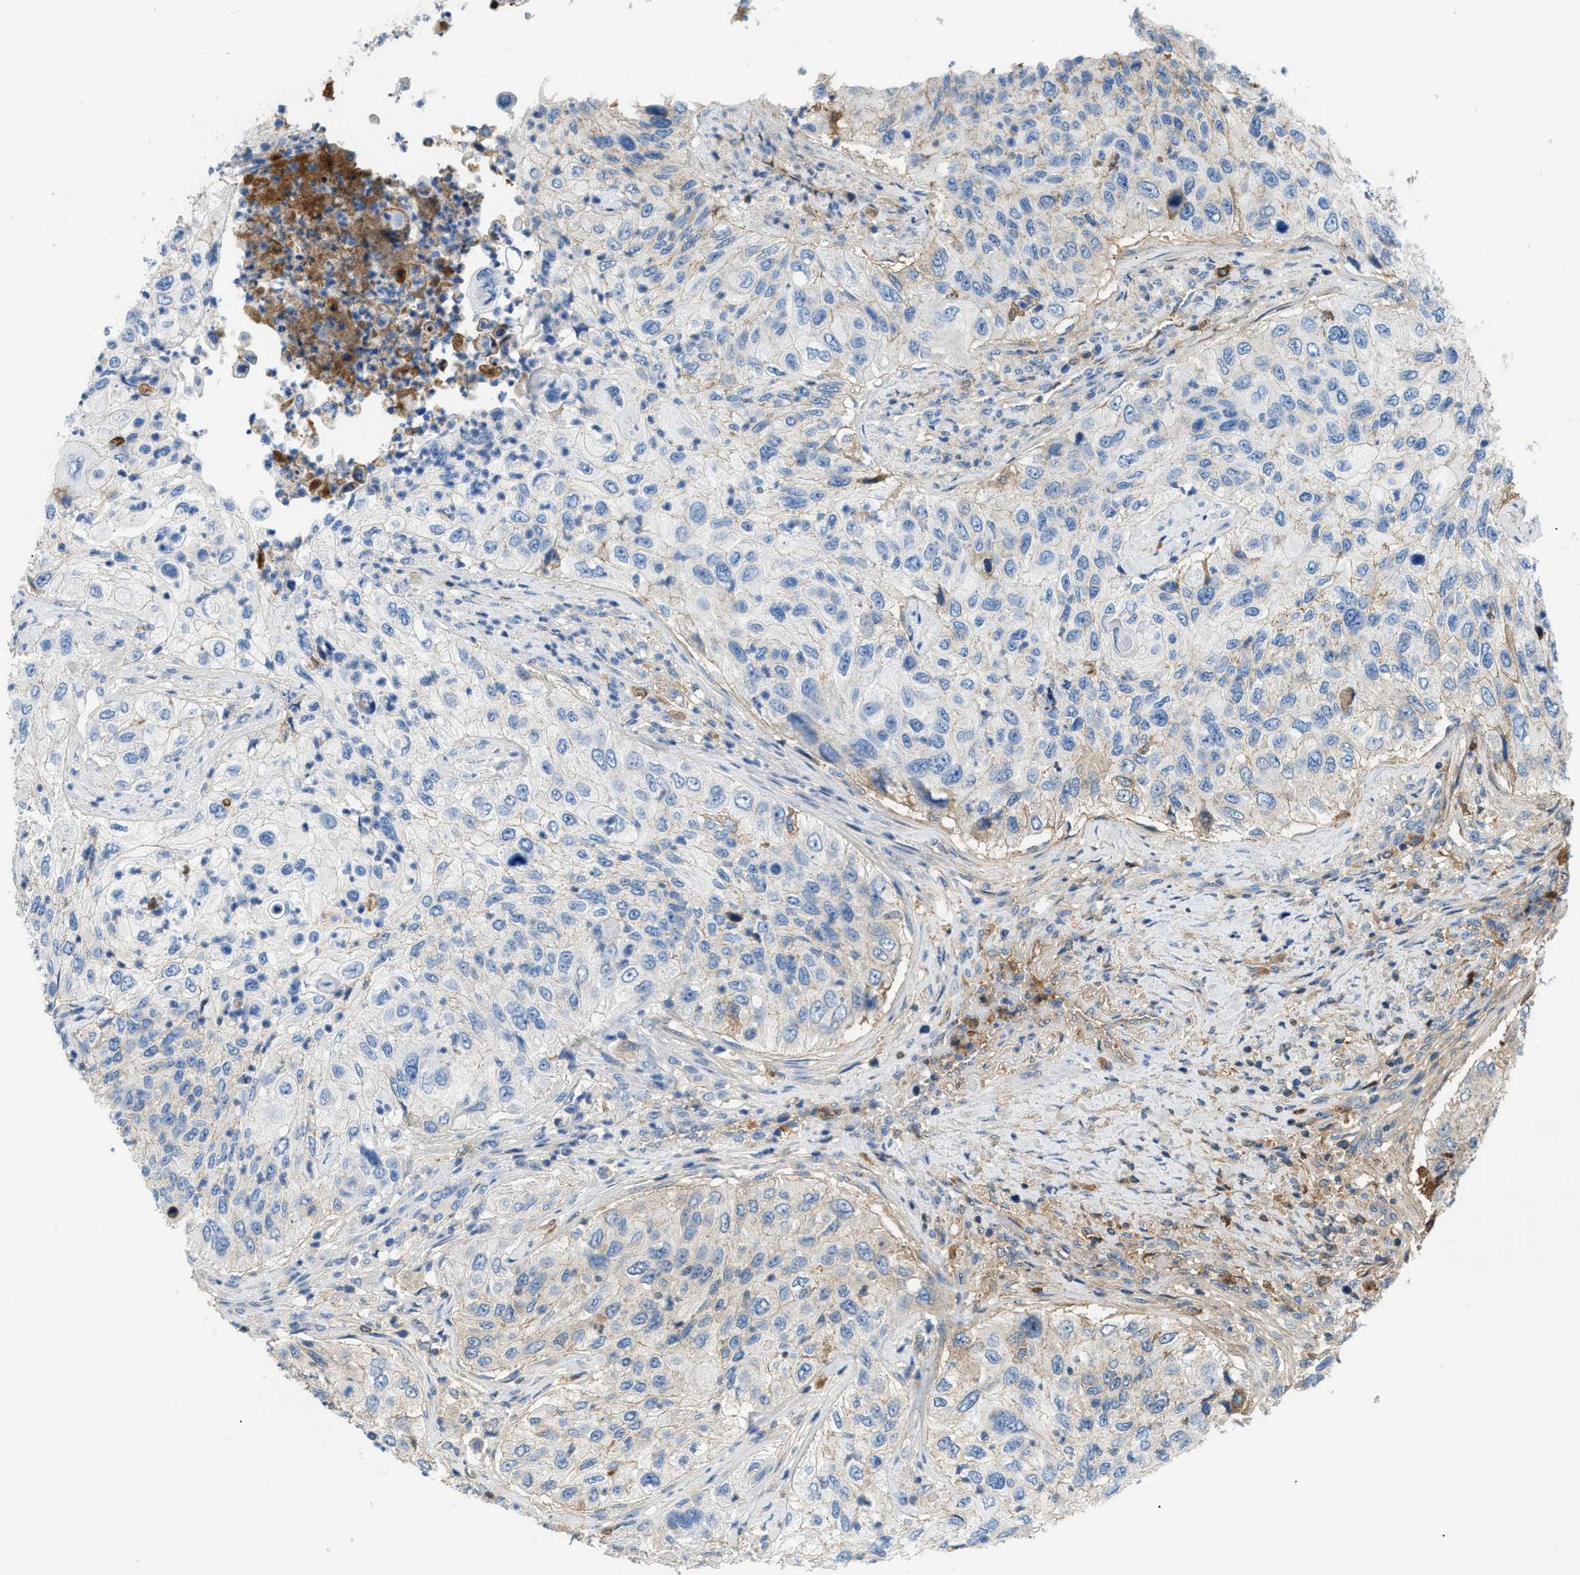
{"staining": {"intensity": "weak", "quantity": "<25%", "location": "cytoplasmic/membranous"}, "tissue": "urothelial cancer", "cell_type": "Tumor cells", "image_type": "cancer", "snomed": [{"axis": "morphology", "description": "Urothelial carcinoma, High grade"}, {"axis": "topography", "description": "Urinary bladder"}], "caption": "Immunohistochemical staining of urothelial cancer exhibits no significant staining in tumor cells.", "gene": "CFI", "patient": {"sex": "female", "age": 60}}